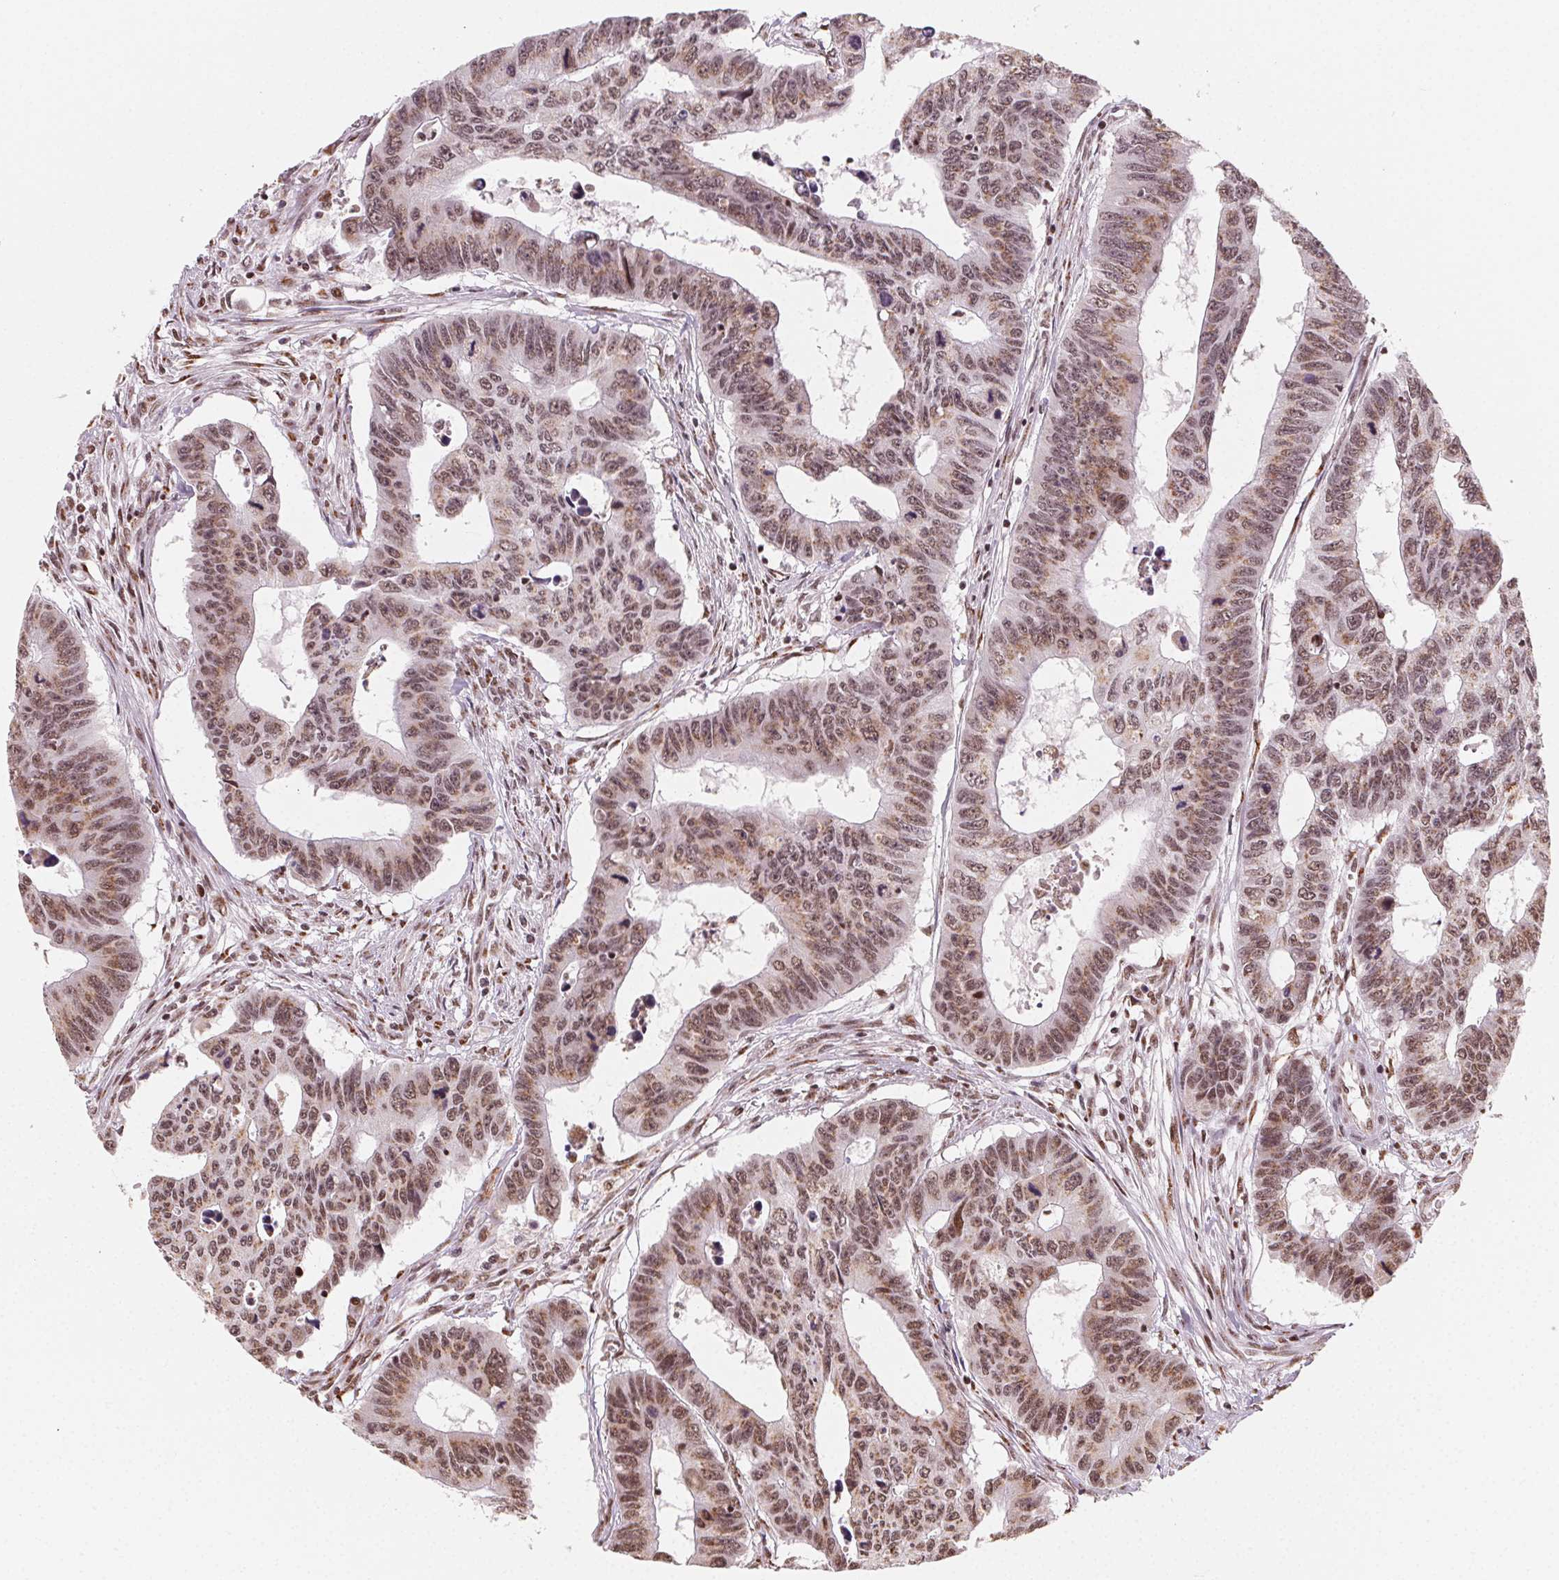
{"staining": {"intensity": "moderate", "quantity": ">75%", "location": "cytoplasmic/membranous,nuclear"}, "tissue": "colorectal cancer", "cell_type": "Tumor cells", "image_type": "cancer", "snomed": [{"axis": "morphology", "description": "Adenocarcinoma, NOS"}, {"axis": "topography", "description": "Rectum"}], "caption": "DAB (3,3'-diaminobenzidine) immunohistochemical staining of human colorectal cancer (adenocarcinoma) demonstrates moderate cytoplasmic/membranous and nuclear protein expression in approximately >75% of tumor cells. Using DAB (3,3'-diaminobenzidine) (brown) and hematoxylin (blue) stains, captured at high magnification using brightfield microscopy.", "gene": "TOPORS", "patient": {"sex": "female", "age": 85}}